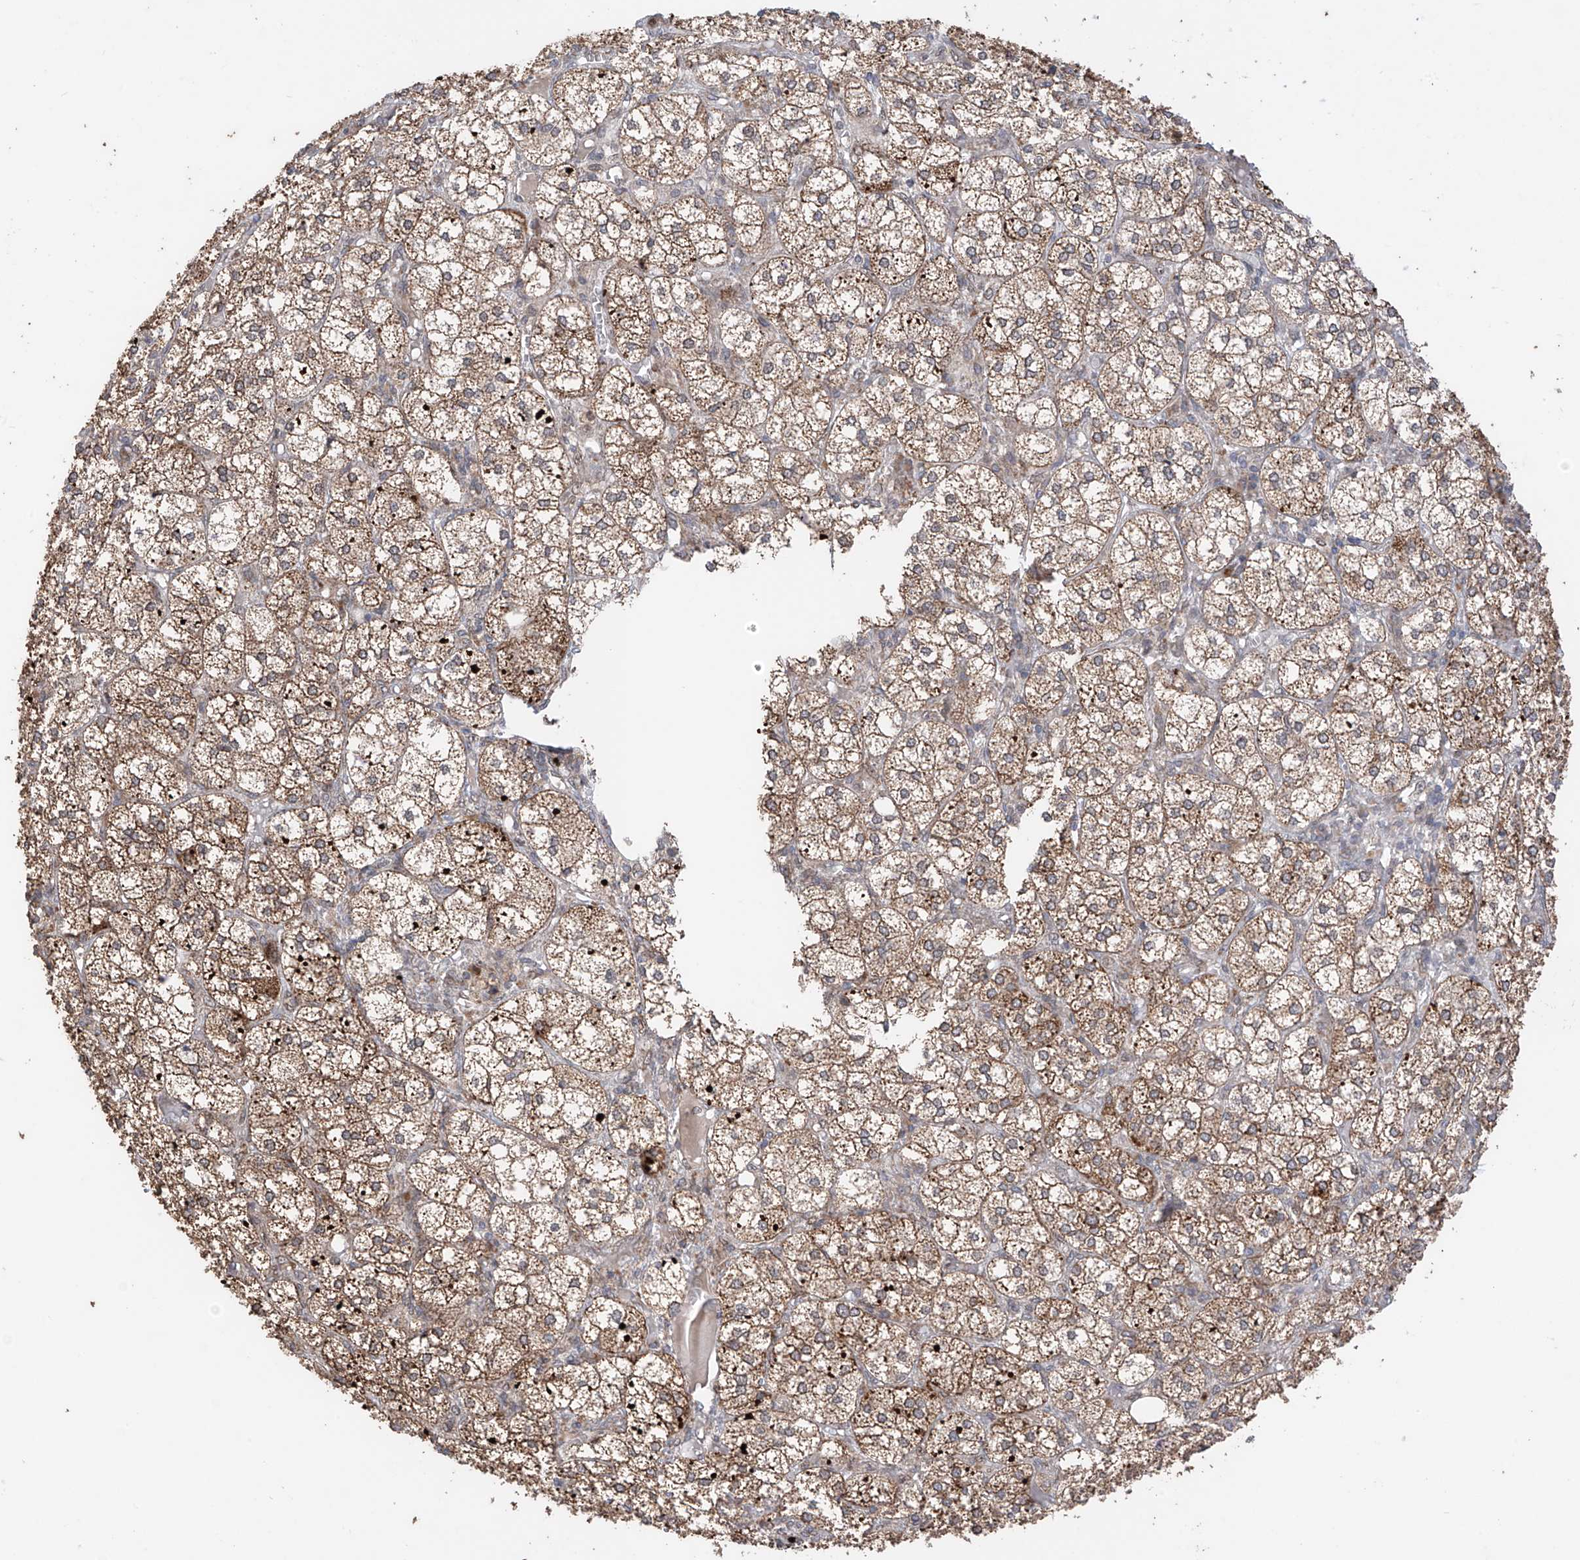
{"staining": {"intensity": "strong", "quantity": "25%-75%", "location": "cytoplasmic/membranous"}, "tissue": "adrenal gland", "cell_type": "Glandular cells", "image_type": "normal", "snomed": [{"axis": "morphology", "description": "Normal tissue, NOS"}, {"axis": "topography", "description": "Adrenal gland"}], "caption": "This histopathology image displays normal adrenal gland stained with IHC to label a protein in brown. The cytoplasmic/membranous of glandular cells show strong positivity for the protein. Nuclei are counter-stained blue.", "gene": "AHCTF1", "patient": {"sex": "female", "age": 61}}